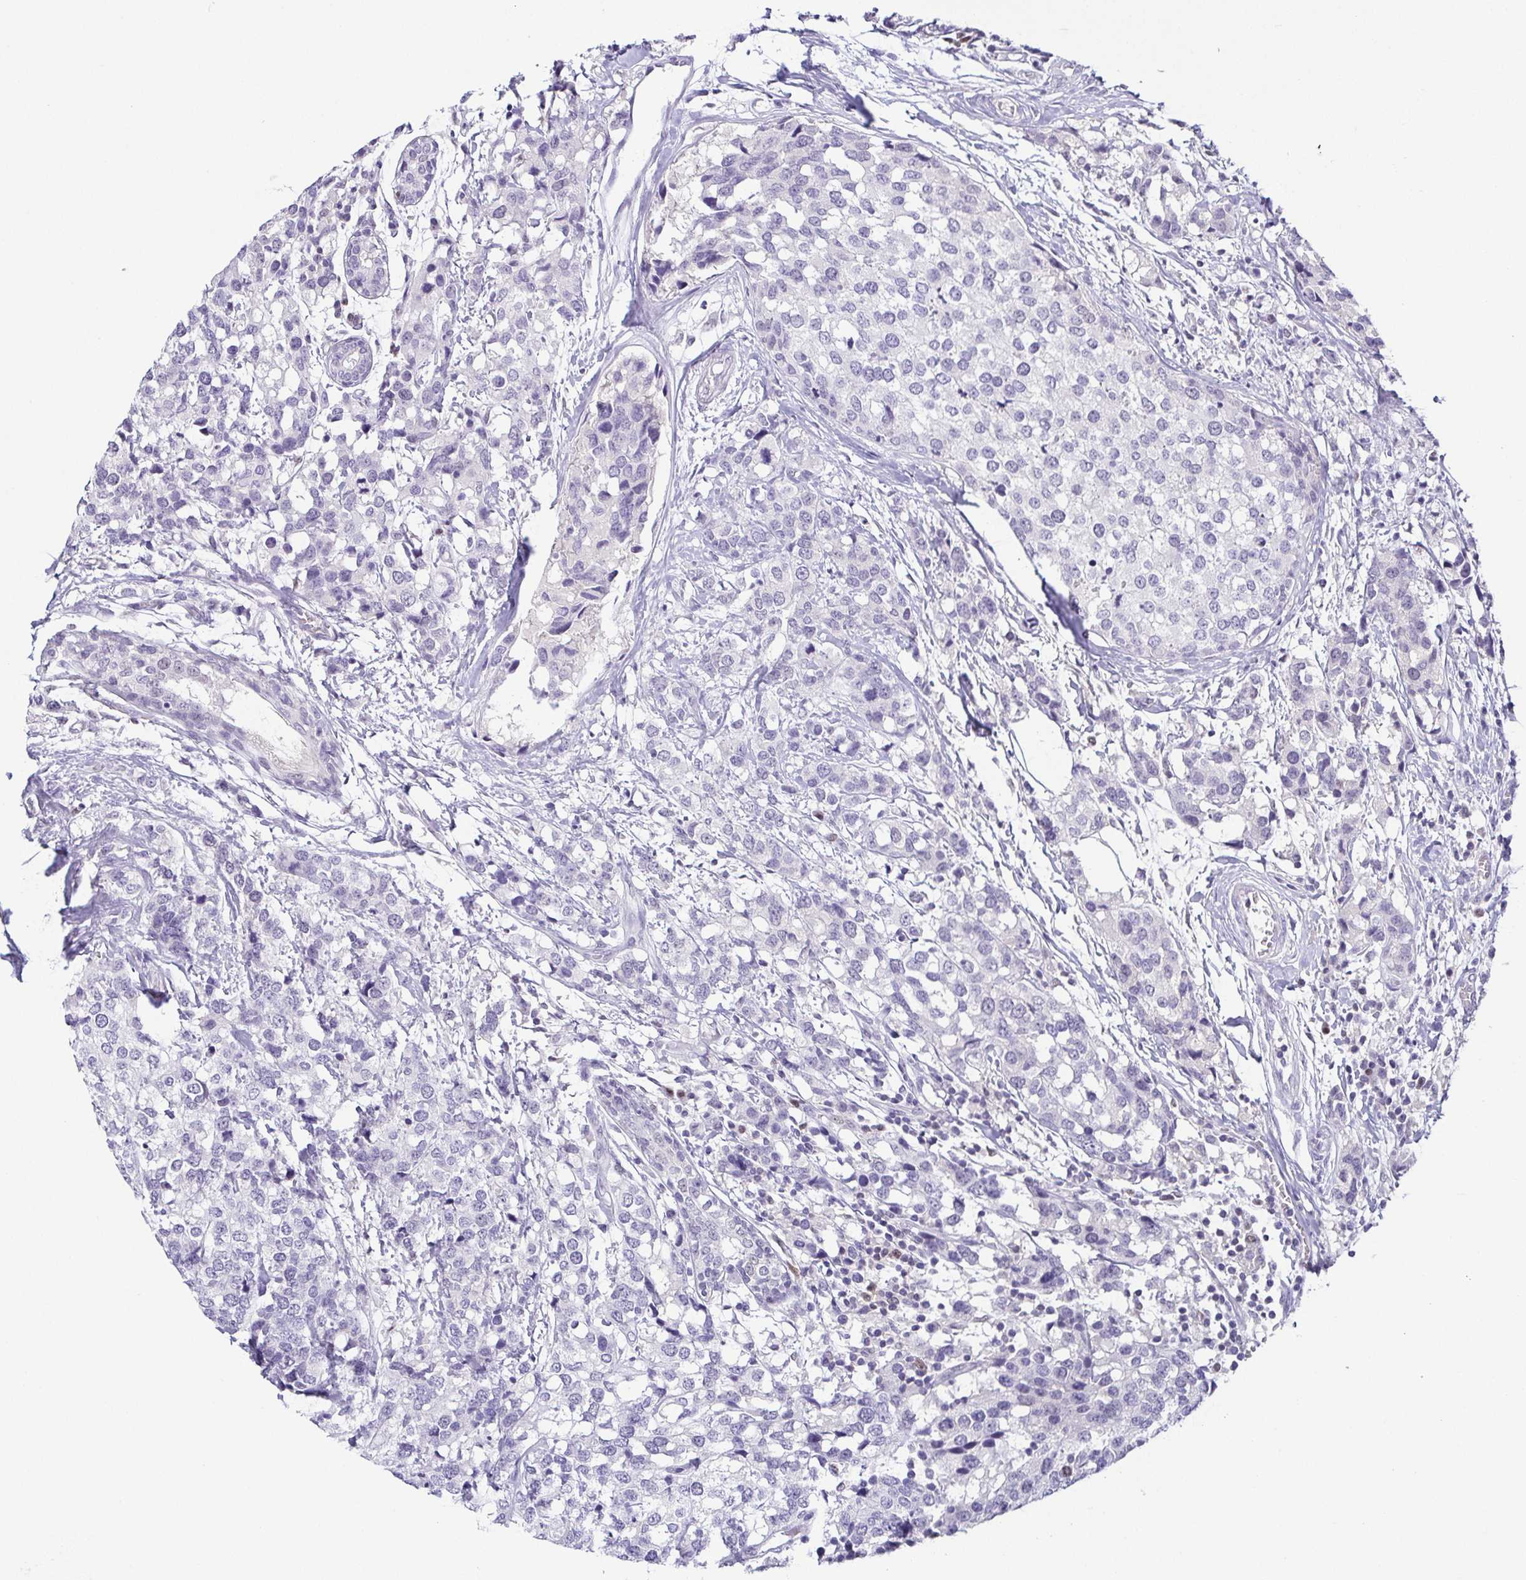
{"staining": {"intensity": "negative", "quantity": "none", "location": "none"}, "tissue": "breast cancer", "cell_type": "Tumor cells", "image_type": "cancer", "snomed": [{"axis": "morphology", "description": "Lobular carcinoma"}, {"axis": "topography", "description": "Breast"}], "caption": "A high-resolution image shows IHC staining of breast lobular carcinoma, which displays no significant staining in tumor cells.", "gene": "TCF3", "patient": {"sex": "female", "age": 59}}